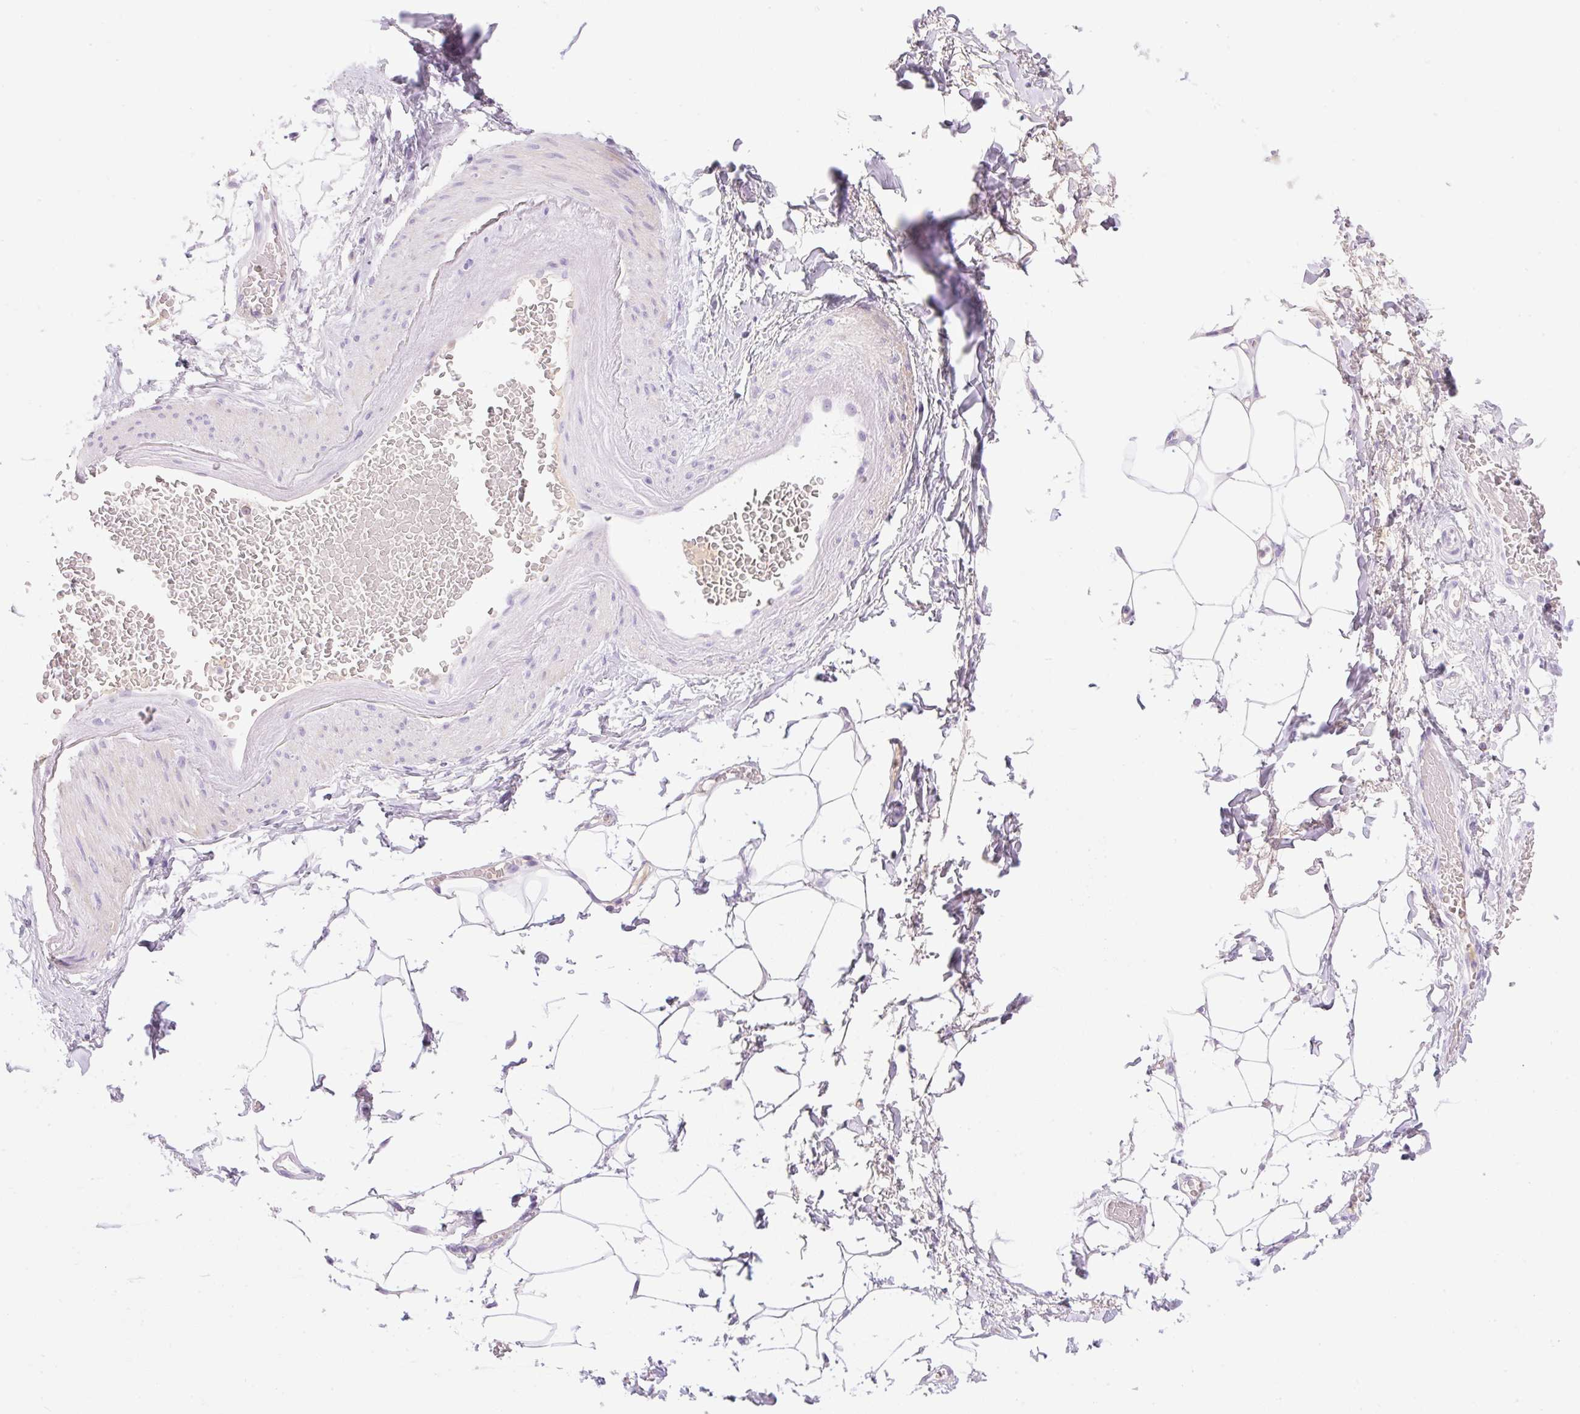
{"staining": {"intensity": "negative", "quantity": "none", "location": "none"}, "tissue": "adipose tissue", "cell_type": "Adipocytes", "image_type": "normal", "snomed": [{"axis": "morphology", "description": "Normal tissue, NOS"}, {"axis": "topography", "description": "Vagina"}, {"axis": "topography", "description": "Peripheral nerve tissue"}], "caption": "The micrograph shows no significant positivity in adipocytes of adipose tissue.", "gene": "PALM3", "patient": {"sex": "female", "age": 71}}